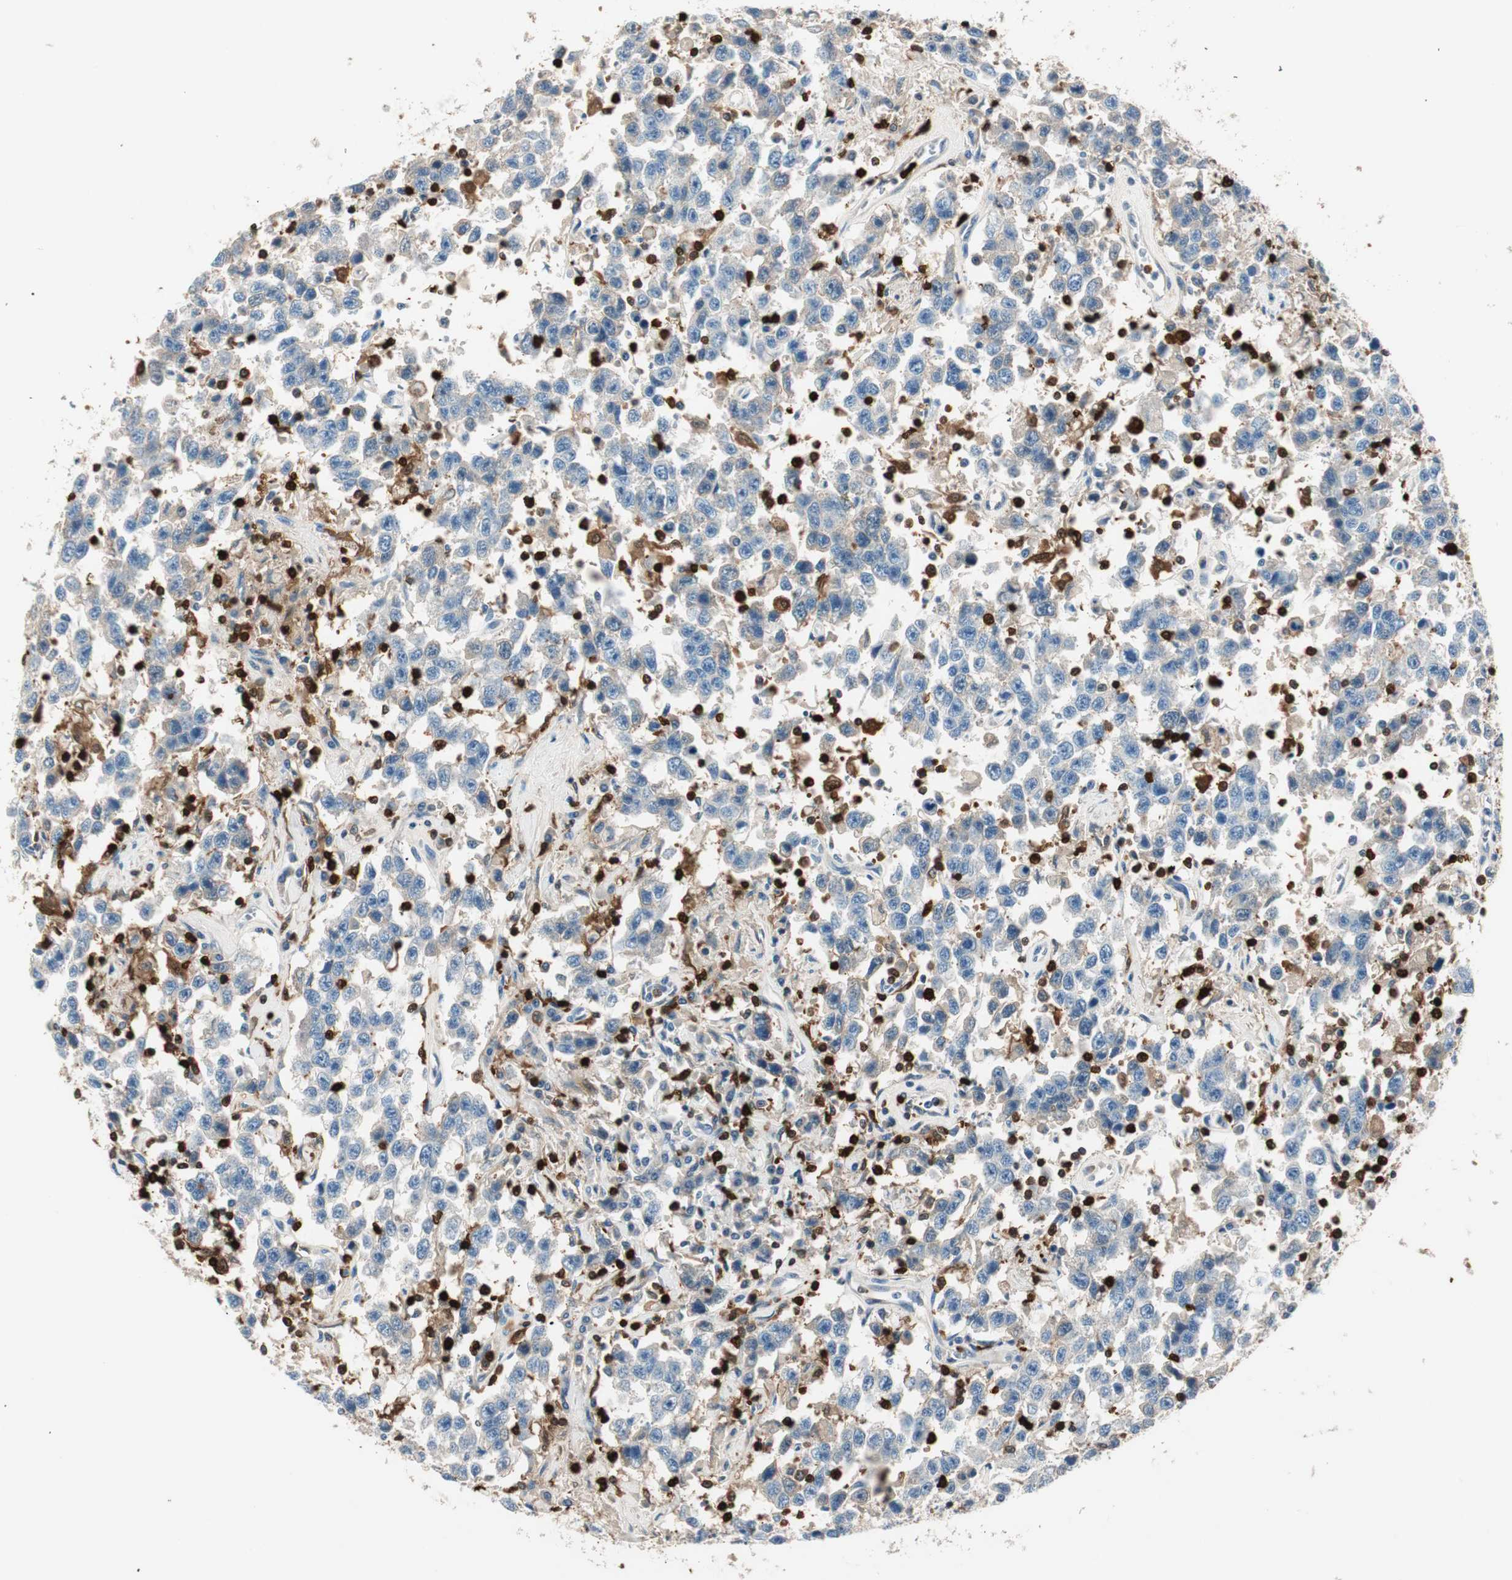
{"staining": {"intensity": "negative", "quantity": "none", "location": "none"}, "tissue": "testis cancer", "cell_type": "Tumor cells", "image_type": "cancer", "snomed": [{"axis": "morphology", "description": "Seminoma, NOS"}, {"axis": "topography", "description": "Testis"}], "caption": "Tumor cells show no significant expression in seminoma (testis).", "gene": "COTL1", "patient": {"sex": "male", "age": 41}}